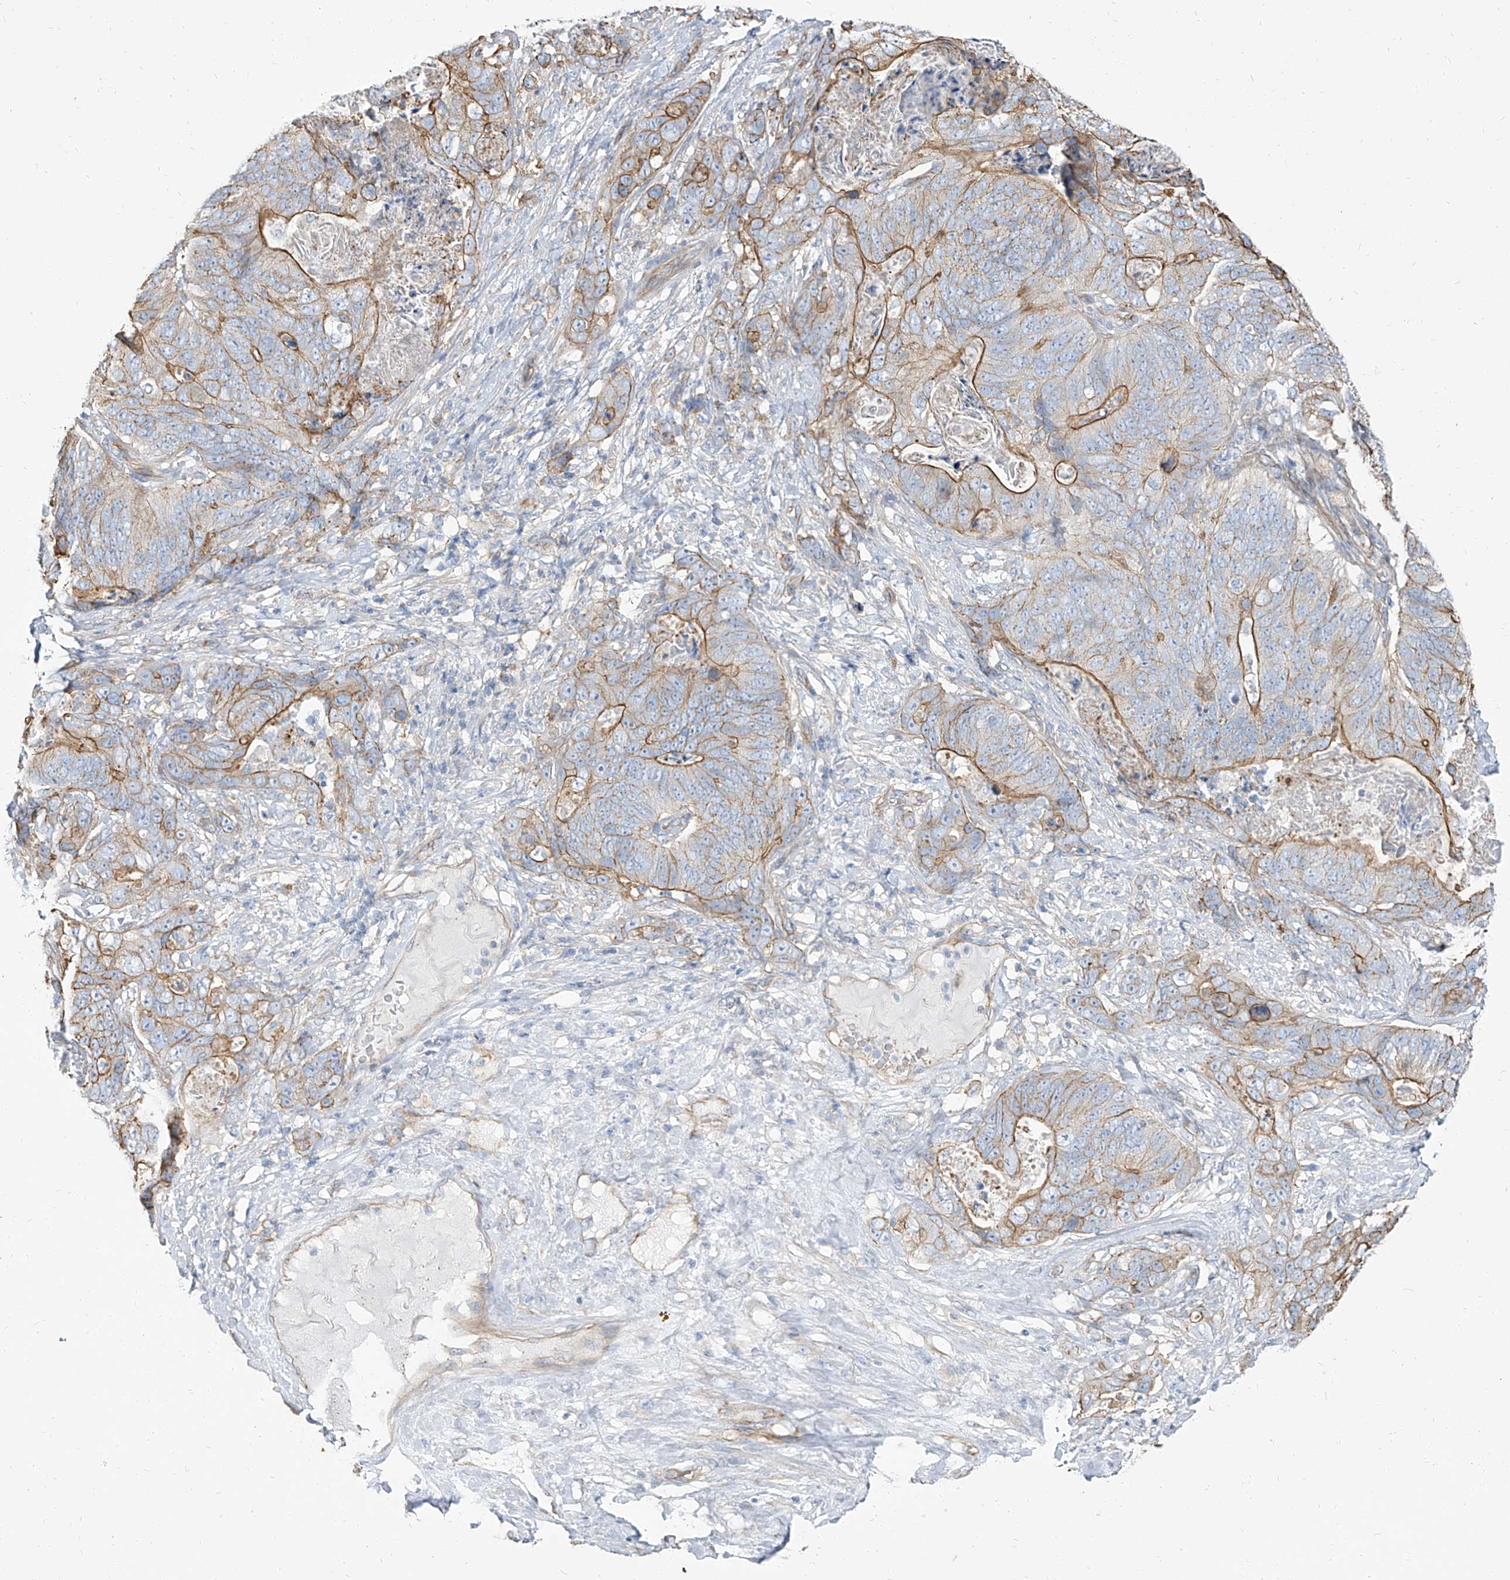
{"staining": {"intensity": "strong", "quantity": "25%-75%", "location": "cytoplasmic/membranous"}, "tissue": "stomach cancer", "cell_type": "Tumor cells", "image_type": "cancer", "snomed": [{"axis": "morphology", "description": "Normal tissue, NOS"}, {"axis": "morphology", "description": "Adenocarcinoma, NOS"}, {"axis": "topography", "description": "Stomach"}], "caption": "This micrograph exhibits immunohistochemistry (IHC) staining of stomach adenocarcinoma, with high strong cytoplasmic/membranous positivity in approximately 25%-75% of tumor cells.", "gene": "TXLNB", "patient": {"sex": "female", "age": 89}}